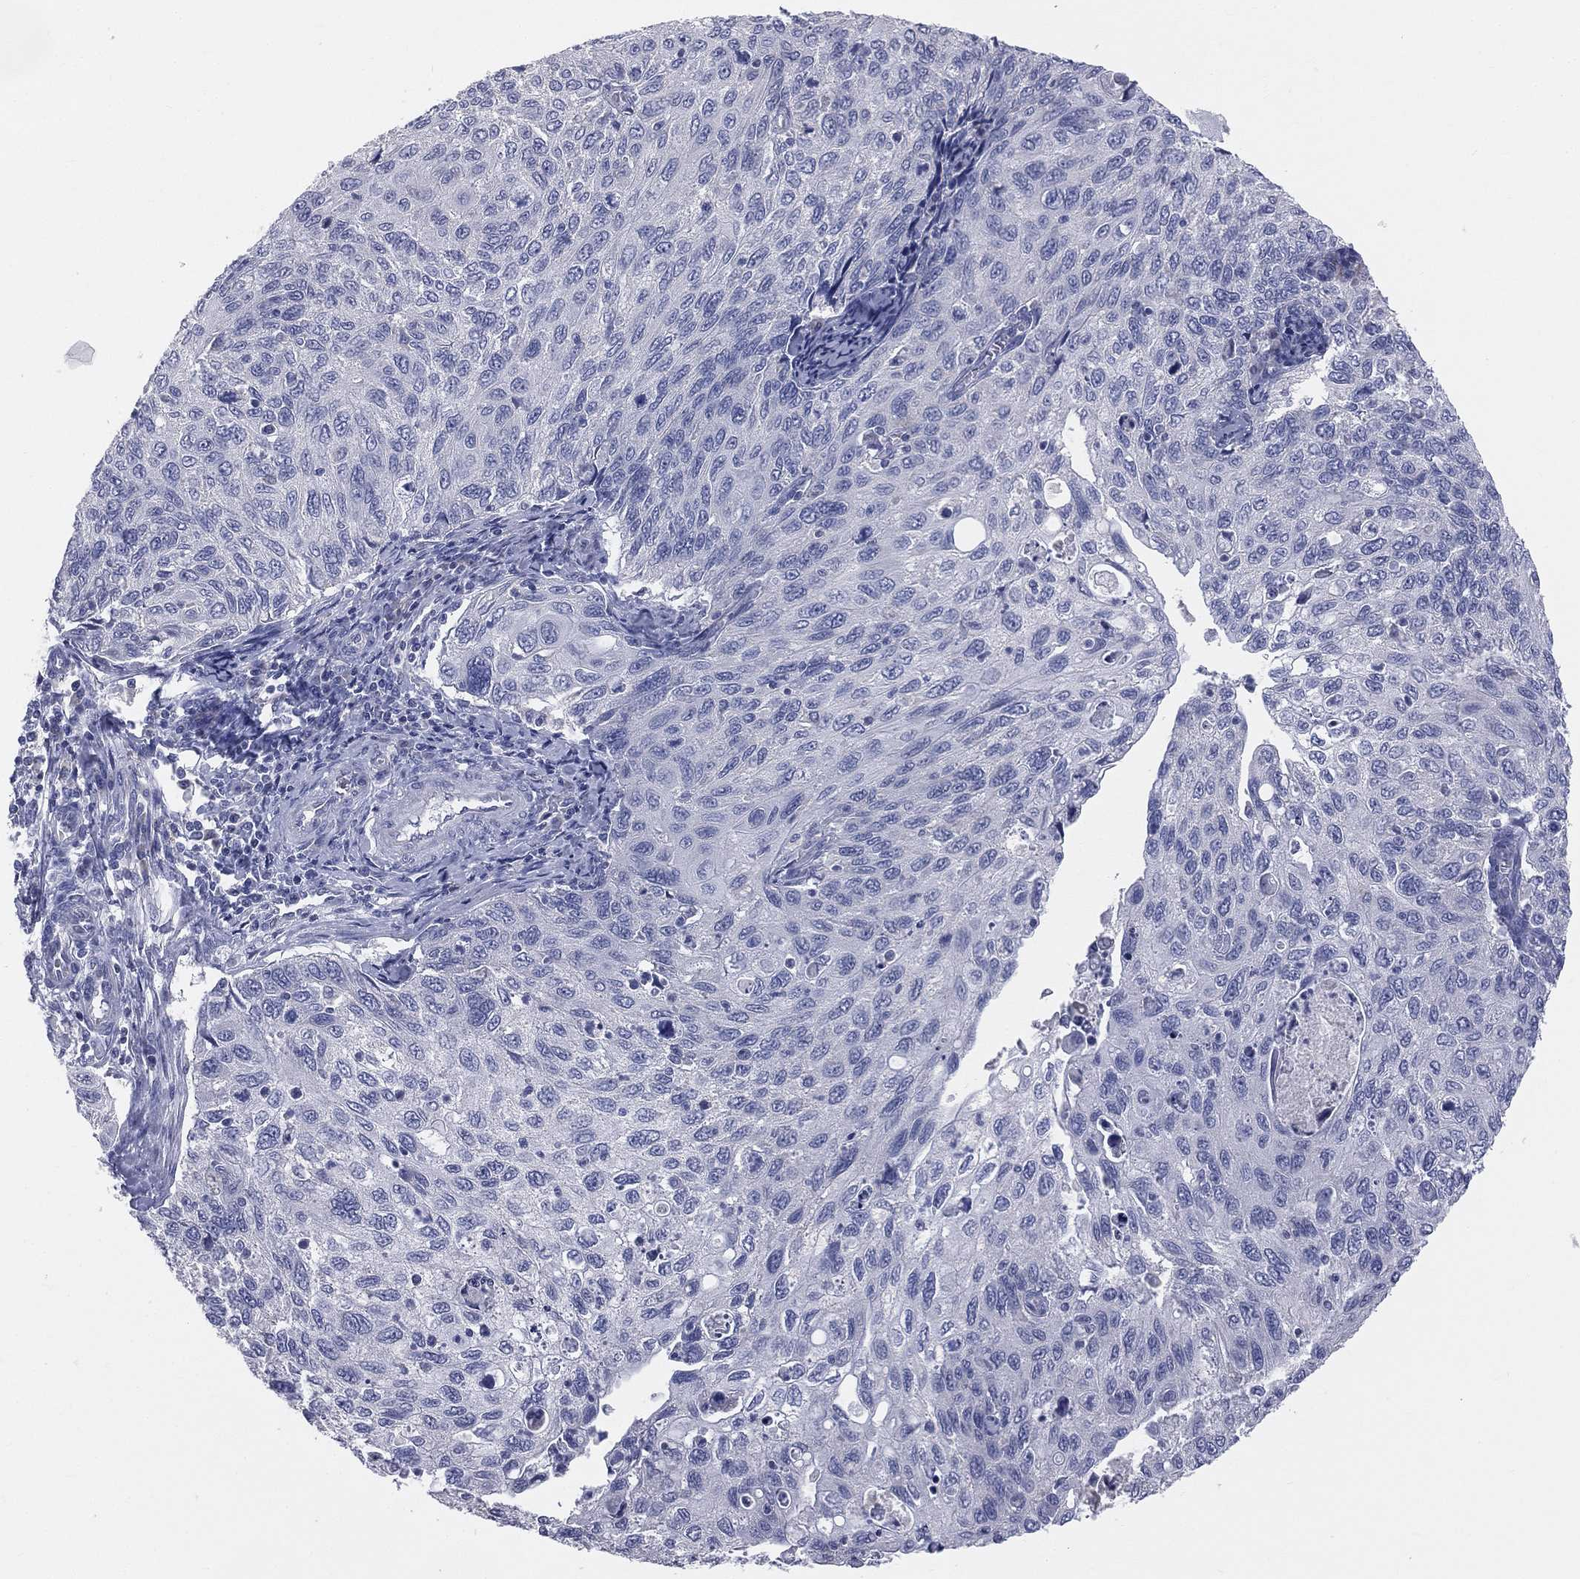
{"staining": {"intensity": "negative", "quantity": "none", "location": "none"}, "tissue": "cervical cancer", "cell_type": "Tumor cells", "image_type": "cancer", "snomed": [{"axis": "morphology", "description": "Squamous cell carcinoma, NOS"}, {"axis": "topography", "description": "Cervix"}], "caption": "Cervical cancer was stained to show a protein in brown. There is no significant staining in tumor cells. The staining was performed using DAB (3,3'-diaminobenzidine) to visualize the protein expression in brown, while the nuclei were stained in blue with hematoxylin (Magnification: 20x).", "gene": "STK31", "patient": {"sex": "female", "age": 70}}